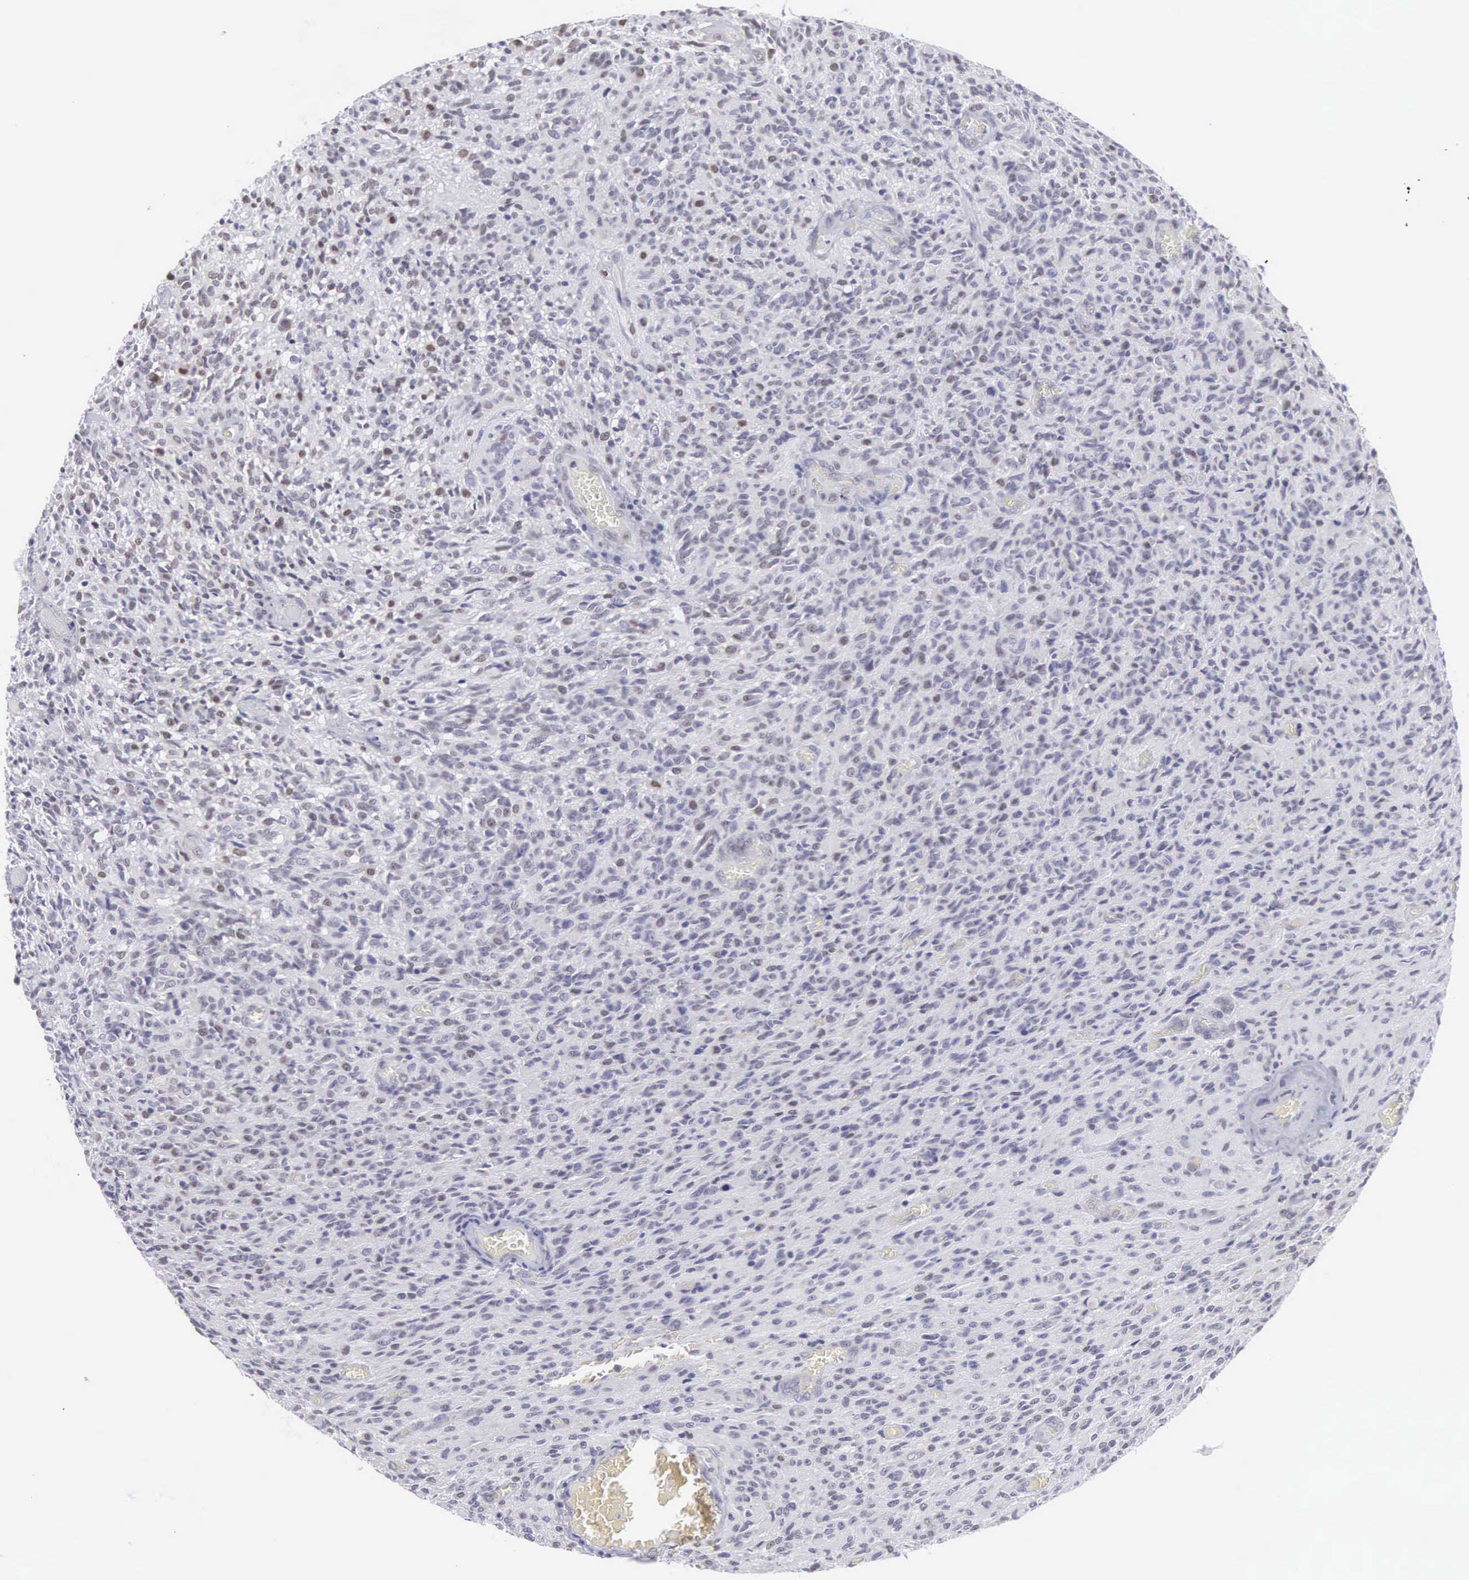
{"staining": {"intensity": "weak", "quantity": "<25%", "location": "nuclear"}, "tissue": "glioma", "cell_type": "Tumor cells", "image_type": "cancer", "snomed": [{"axis": "morphology", "description": "Glioma, malignant, High grade"}, {"axis": "topography", "description": "Brain"}], "caption": "This photomicrograph is of high-grade glioma (malignant) stained with immunohistochemistry to label a protein in brown with the nuclei are counter-stained blue. There is no expression in tumor cells.", "gene": "ETV6", "patient": {"sex": "male", "age": 56}}